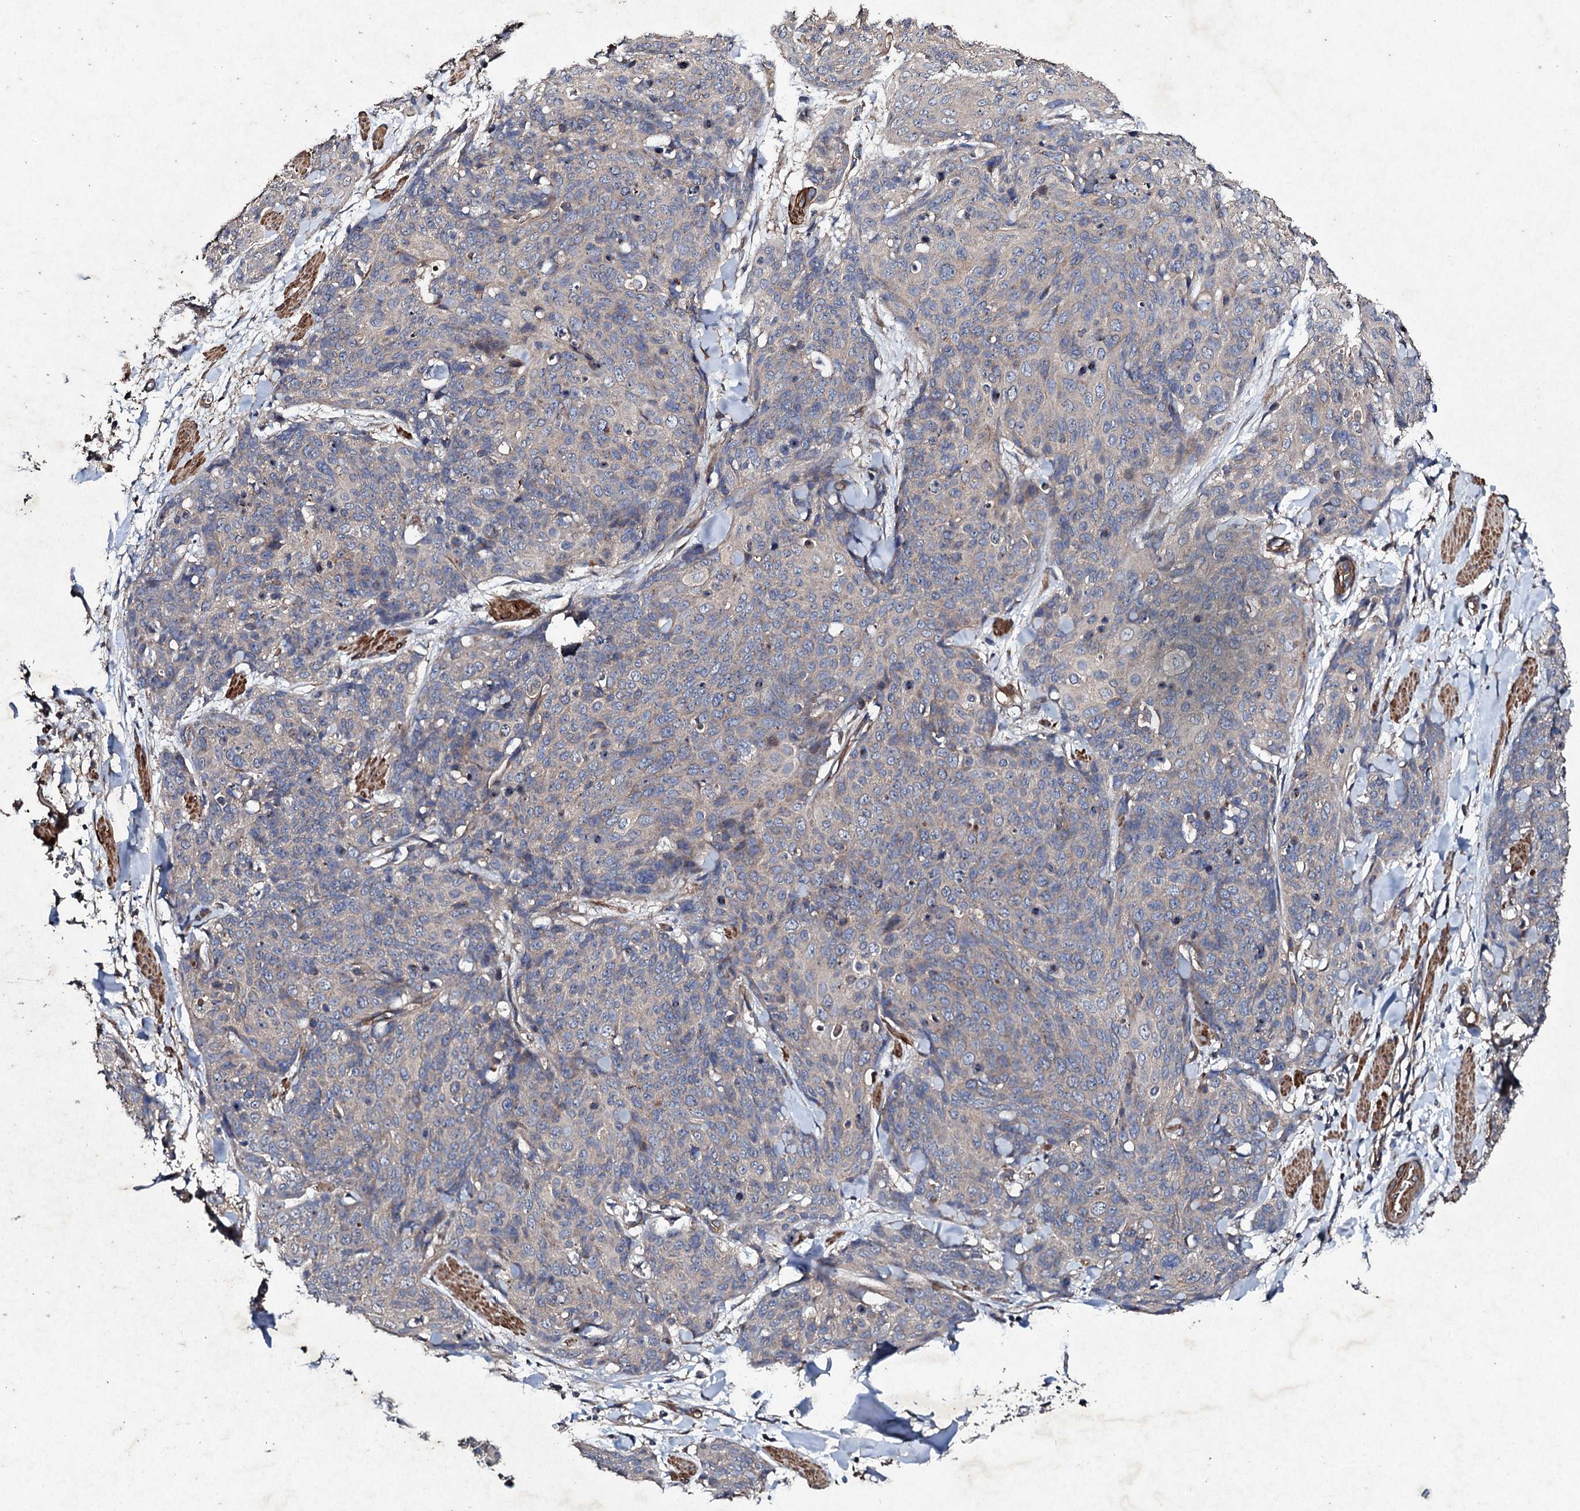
{"staining": {"intensity": "negative", "quantity": "none", "location": "none"}, "tissue": "skin cancer", "cell_type": "Tumor cells", "image_type": "cancer", "snomed": [{"axis": "morphology", "description": "Squamous cell carcinoma, NOS"}, {"axis": "topography", "description": "Skin"}, {"axis": "topography", "description": "Vulva"}], "caption": "Squamous cell carcinoma (skin) was stained to show a protein in brown. There is no significant expression in tumor cells.", "gene": "MOCOS", "patient": {"sex": "female", "age": 85}}